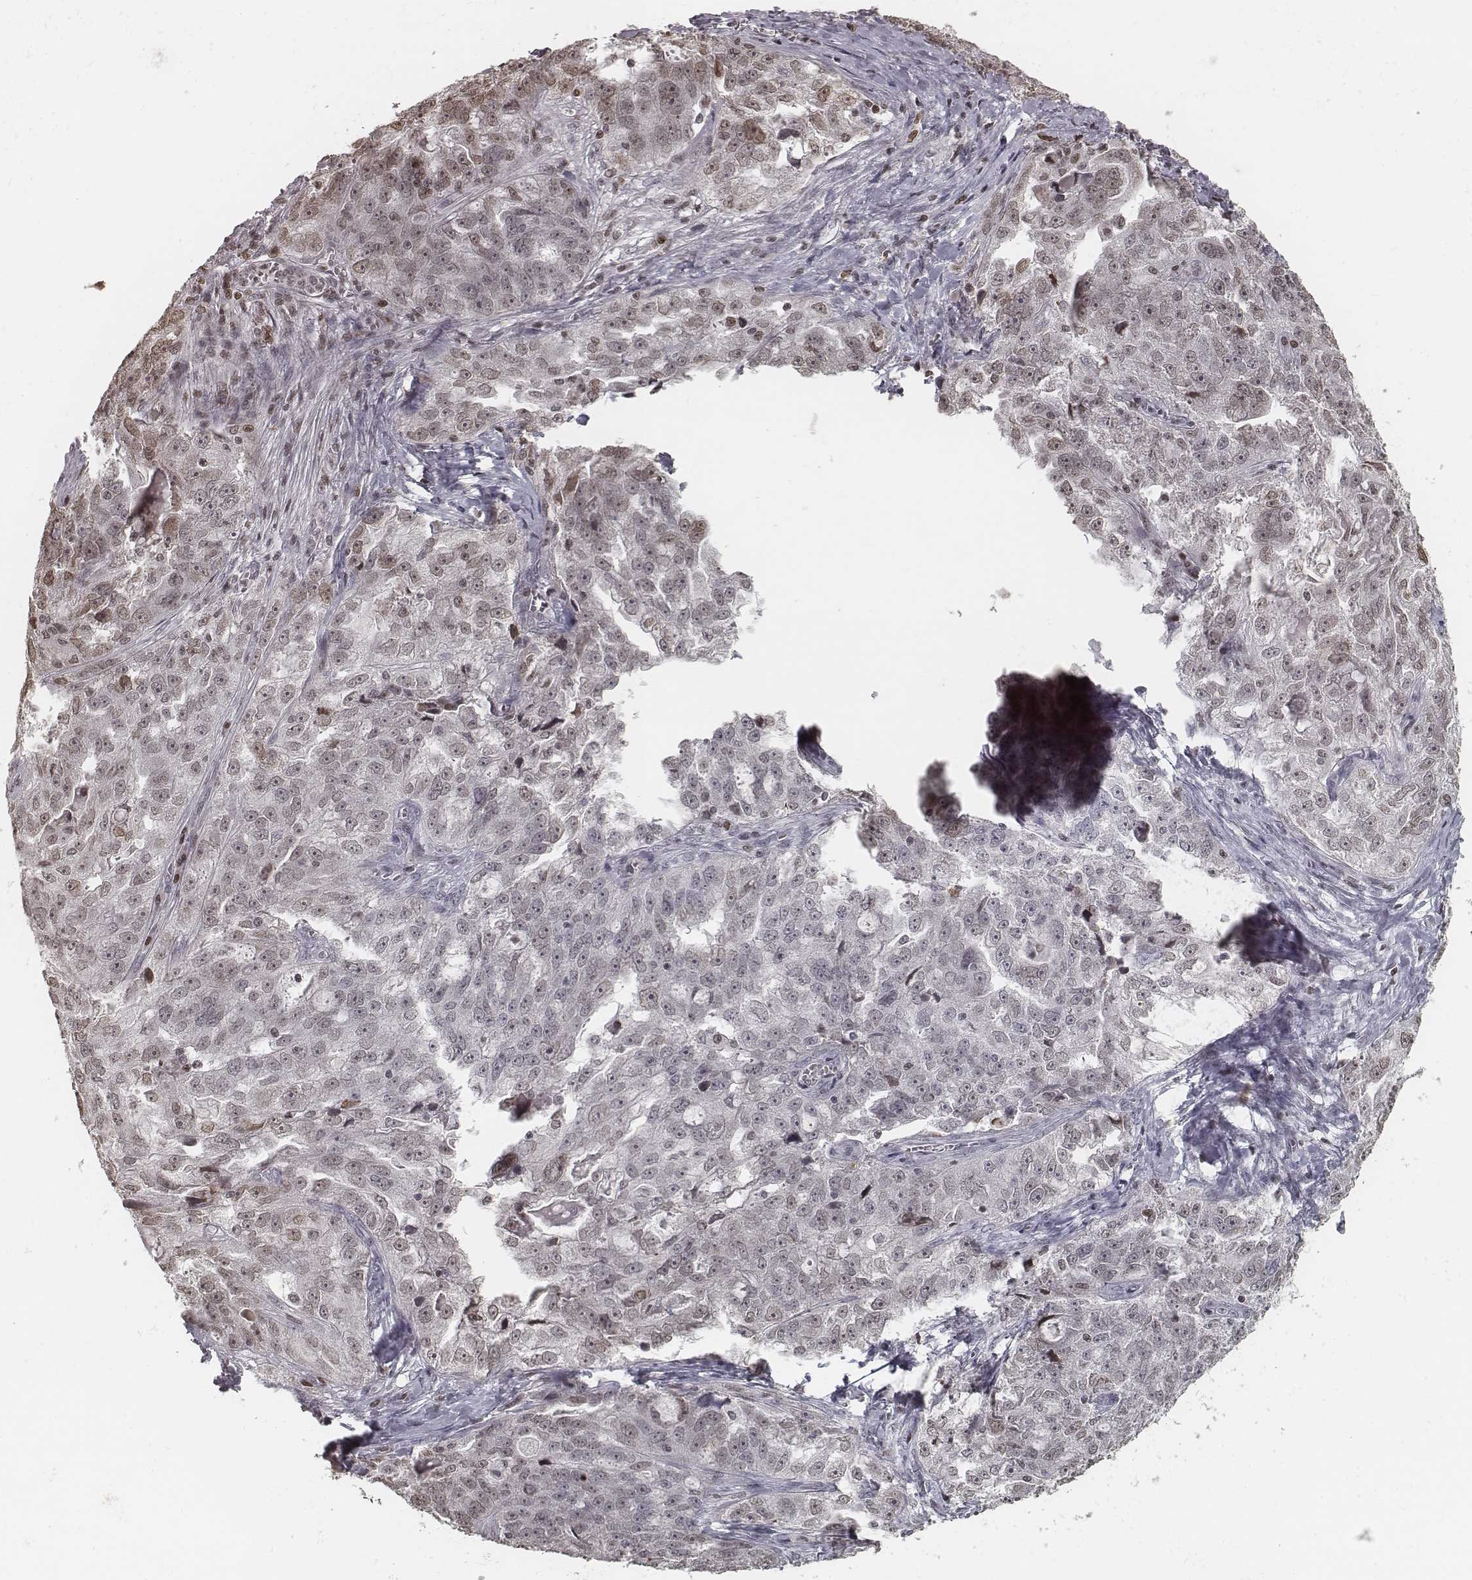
{"staining": {"intensity": "weak", "quantity": ">75%", "location": "nuclear"}, "tissue": "ovarian cancer", "cell_type": "Tumor cells", "image_type": "cancer", "snomed": [{"axis": "morphology", "description": "Cystadenocarcinoma, serous, NOS"}, {"axis": "topography", "description": "Ovary"}], "caption": "Immunohistochemistry (IHC) micrograph of neoplastic tissue: human ovarian cancer stained using immunohistochemistry (IHC) displays low levels of weak protein expression localized specifically in the nuclear of tumor cells, appearing as a nuclear brown color.", "gene": "HMGA2", "patient": {"sex": "female", "age": 51}}